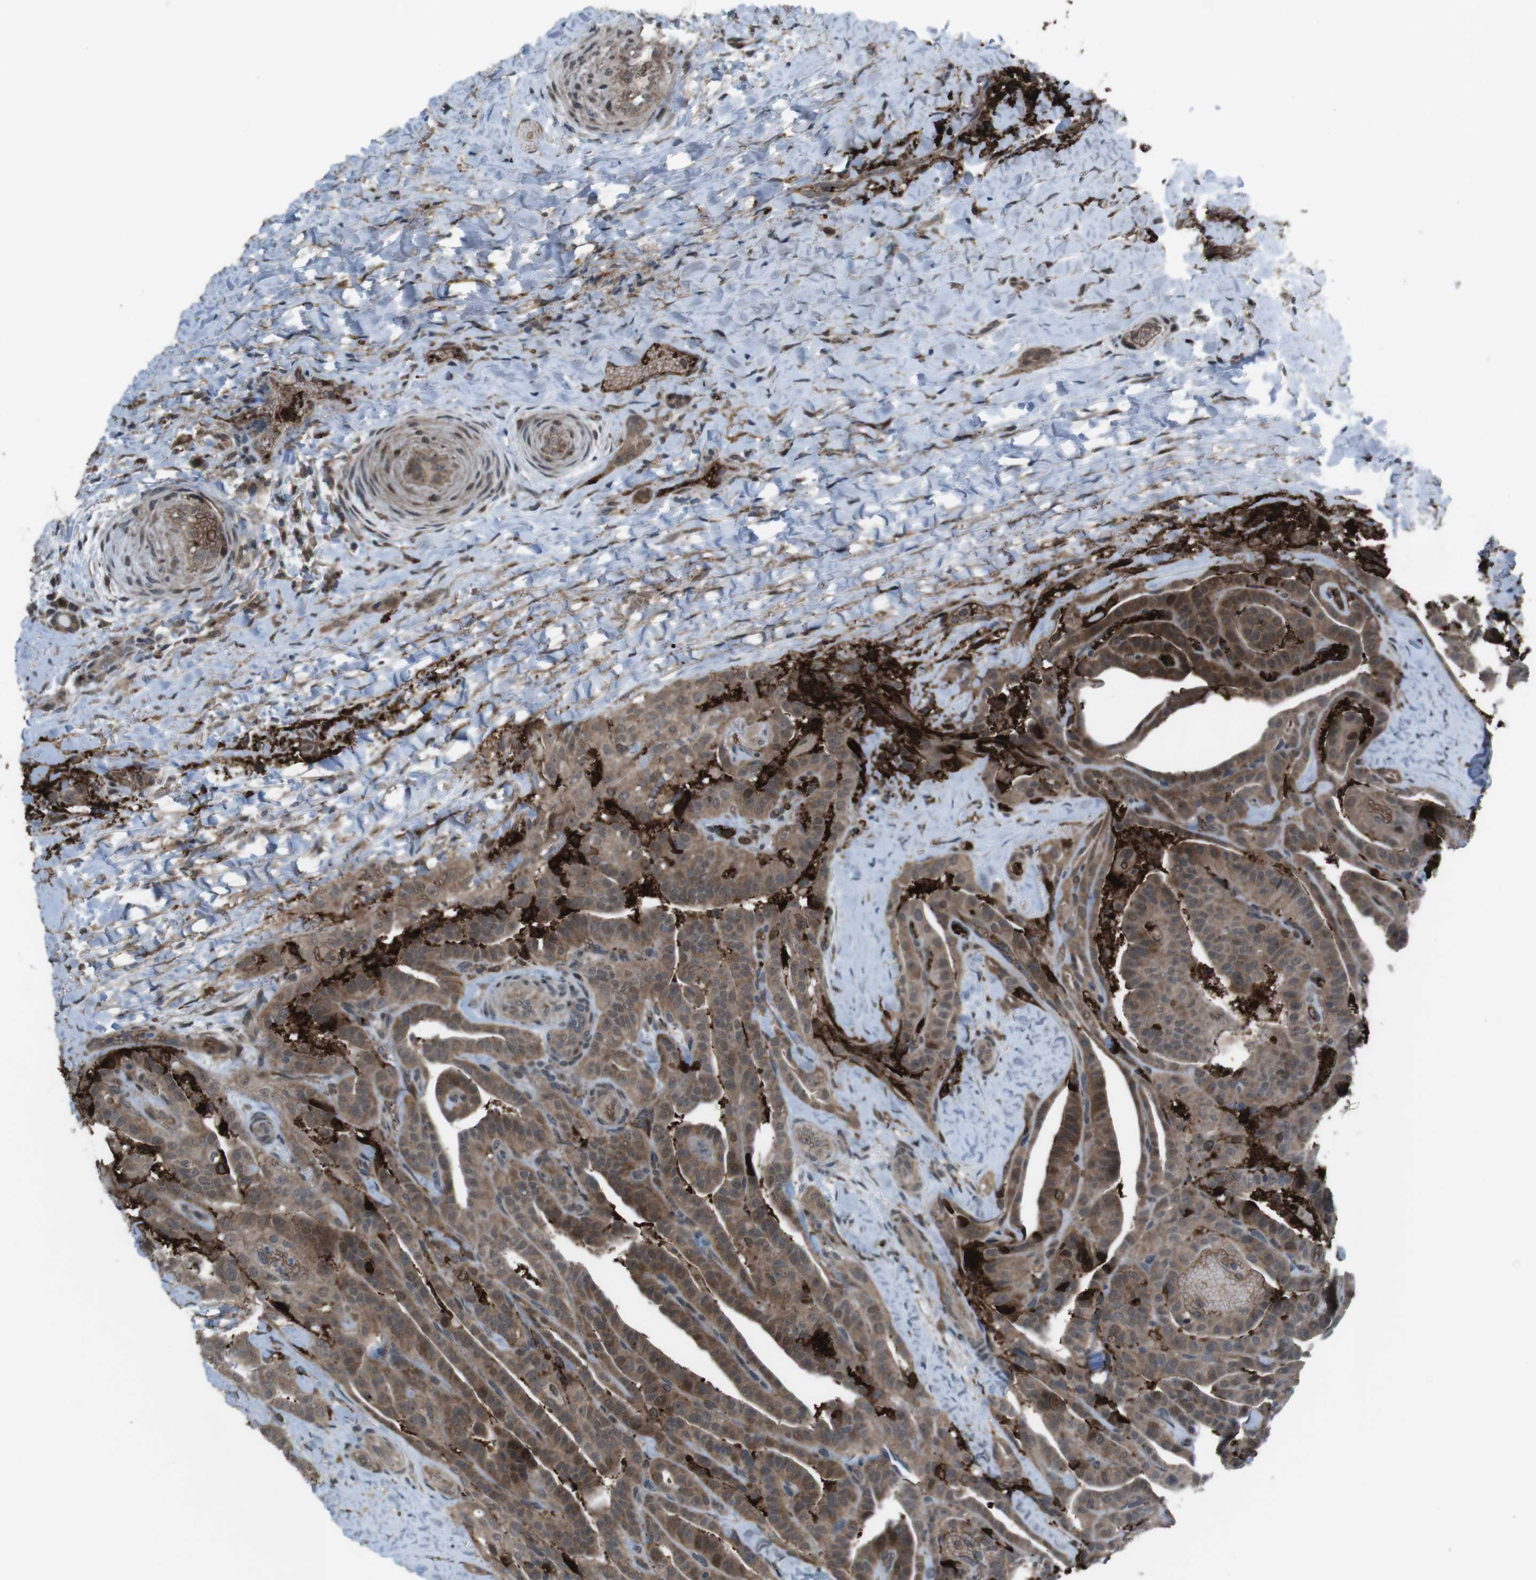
{"staining": {"intensity": "moderate", "quantity": ">75%", "location": "cytoplasmic/membranous"}, "tissue": "thyroid cancer", "cell_type": "Tumor cells", "image_type": "cancer", "snomed": [{"axis": "morphology", "description": "Papillary adenocarcinoma, NOS"}, {"axis": "topography", "description": "Thyroid gland"}], "caption": "Papillary adenocarcinoma (thyroid) was stained to show a protein in brown. There is medium levels of moderate cytoplasmic/membranous positivity in approximately >75% of tumor cells.", "gene": "GDF10", "patient": {"sex": "male", "age": 77}}